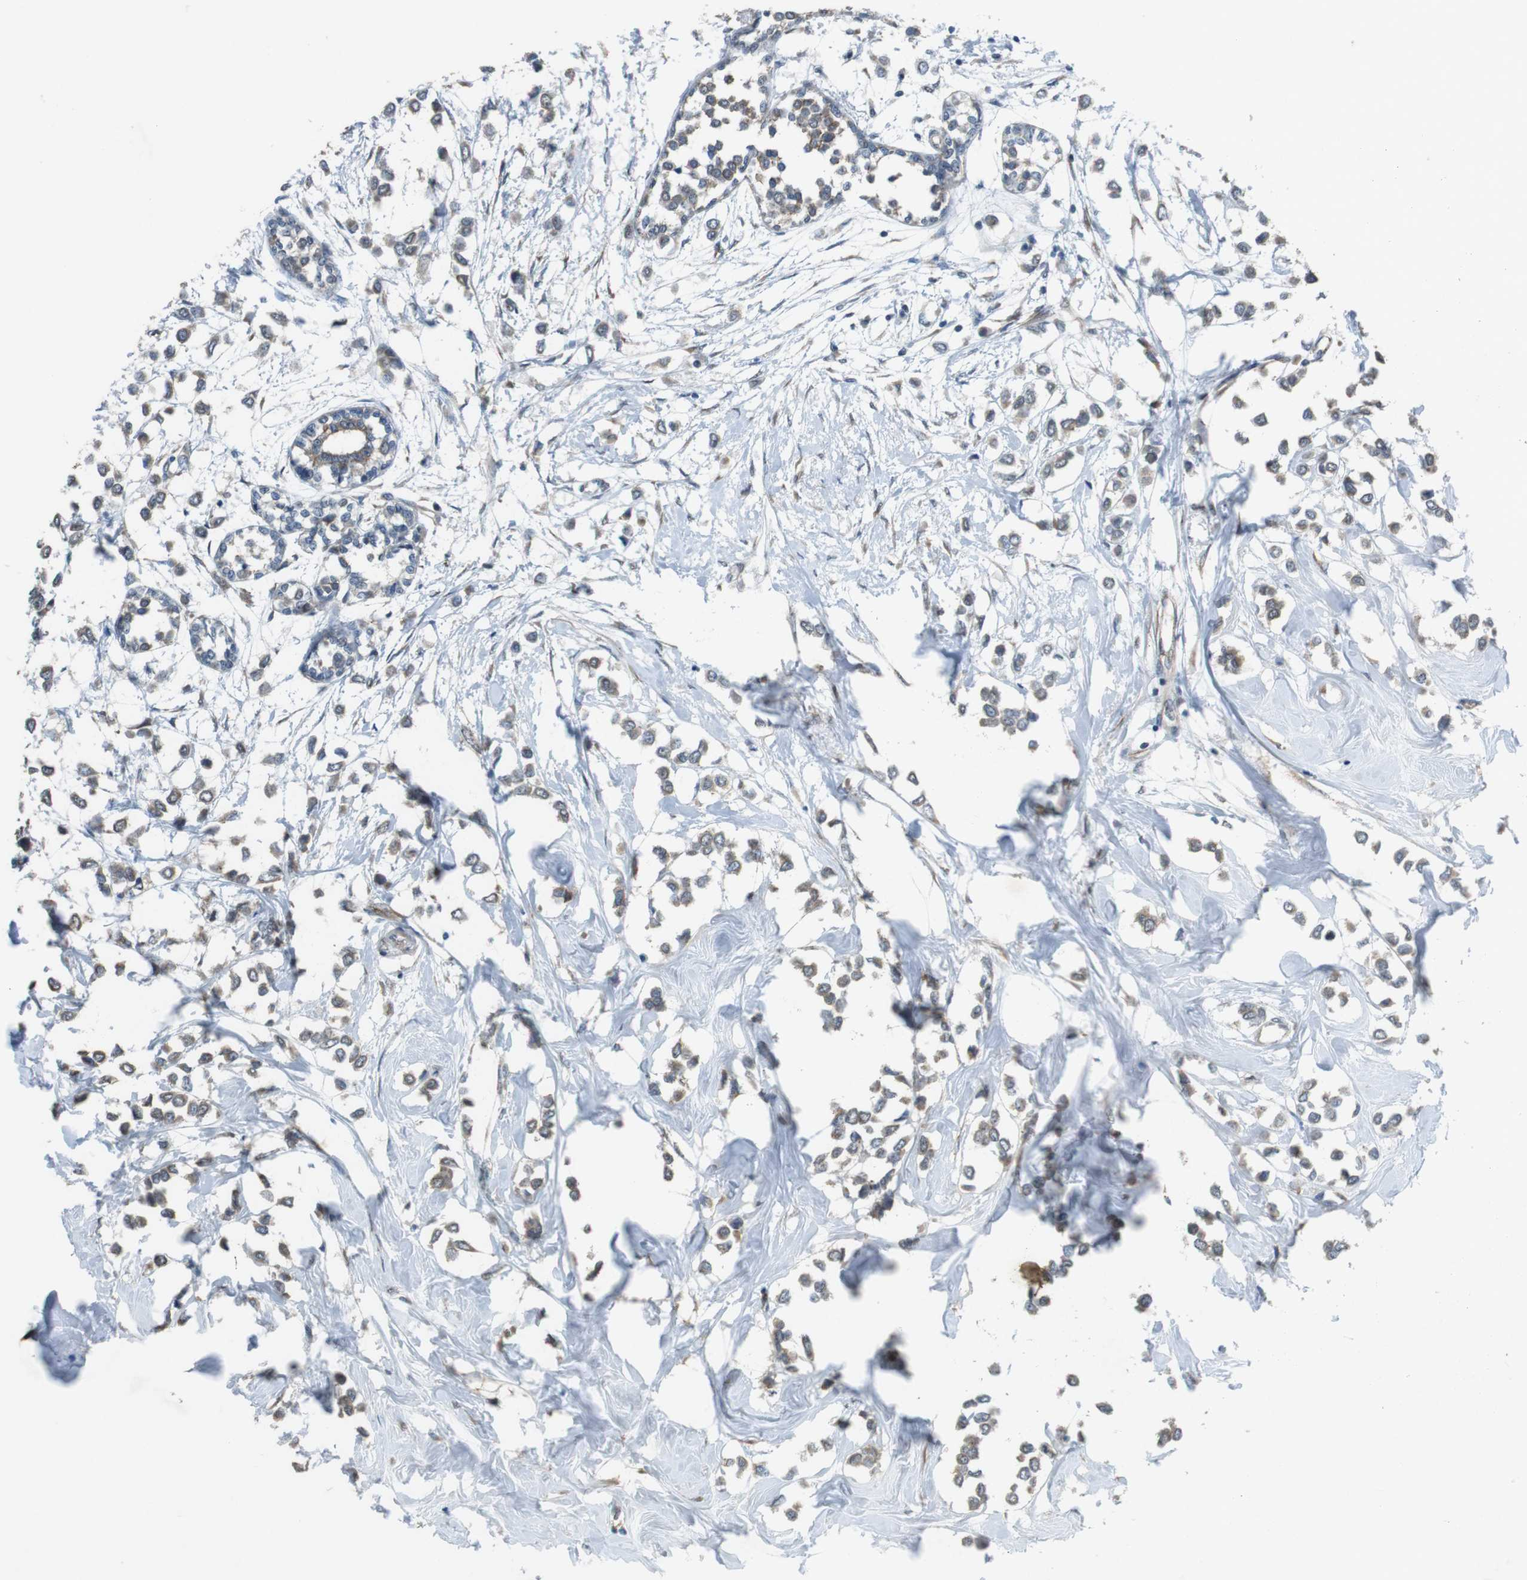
{"staining": {"intensity": "weak", "quantity": ">75%", "location": "cytoplasmic/membranous"}, "tissue": "breast cancer", "cell_type": "Tumor cells", "image_type": "cancer", "snomed": [{"axis": "morphology", "description": "Lobular carcinoma"}, {"axis": "topography", "description": "Breast"}], "caption": "An image of breast cancer (lobular carcinoma) stained for a protein demonstrates weak cytoplasmic/membranous brown staining in tumor cells. (Stains: DAB in brown, nuclei in blue, Microscopy: brightfield microscopy at high magnification).", "gene": "CLDN7", "patient": {"sex": "female", "age": 51}}